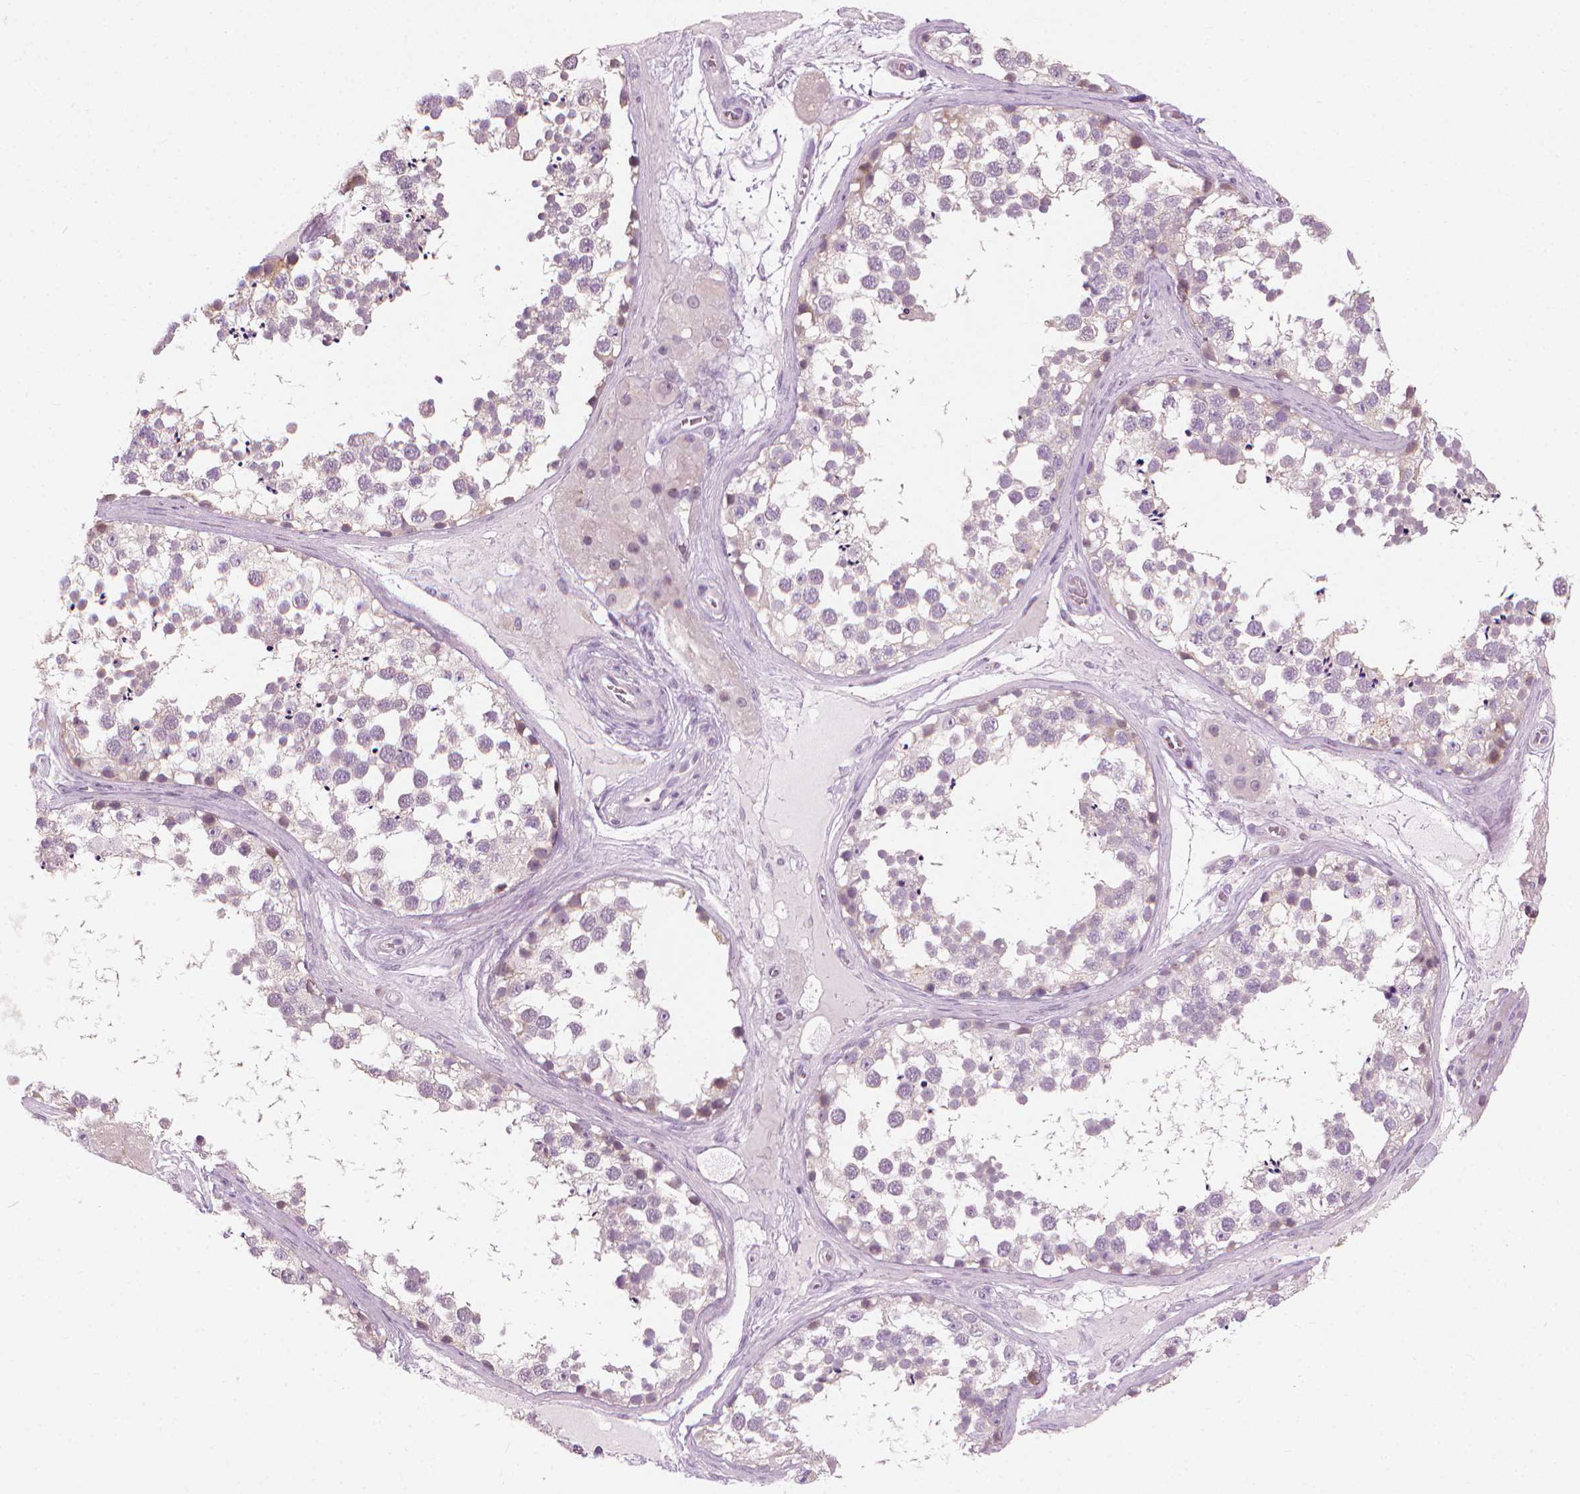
{"staining": {"intensity": "negative", "quantity": "none", "location": "none"}, "tissue": "testis", "cell_type": "Cells in seminiferous ducts", "image_type": "normal", "snomed": [{"axis": "morphology", "description": "Normal tissue, NOS"}, {"axis": "morphology", "description": "Seminoma, NOS"}, {"axis": "topography", "description": "Testis"}], "caption": "The immunohistochemistry (IHC) photomicrograph has no significant expression in cells in seminiferous ducts of testis.", "gene": "CFAP126", "patient": {"sex": "male", "age": 65}}